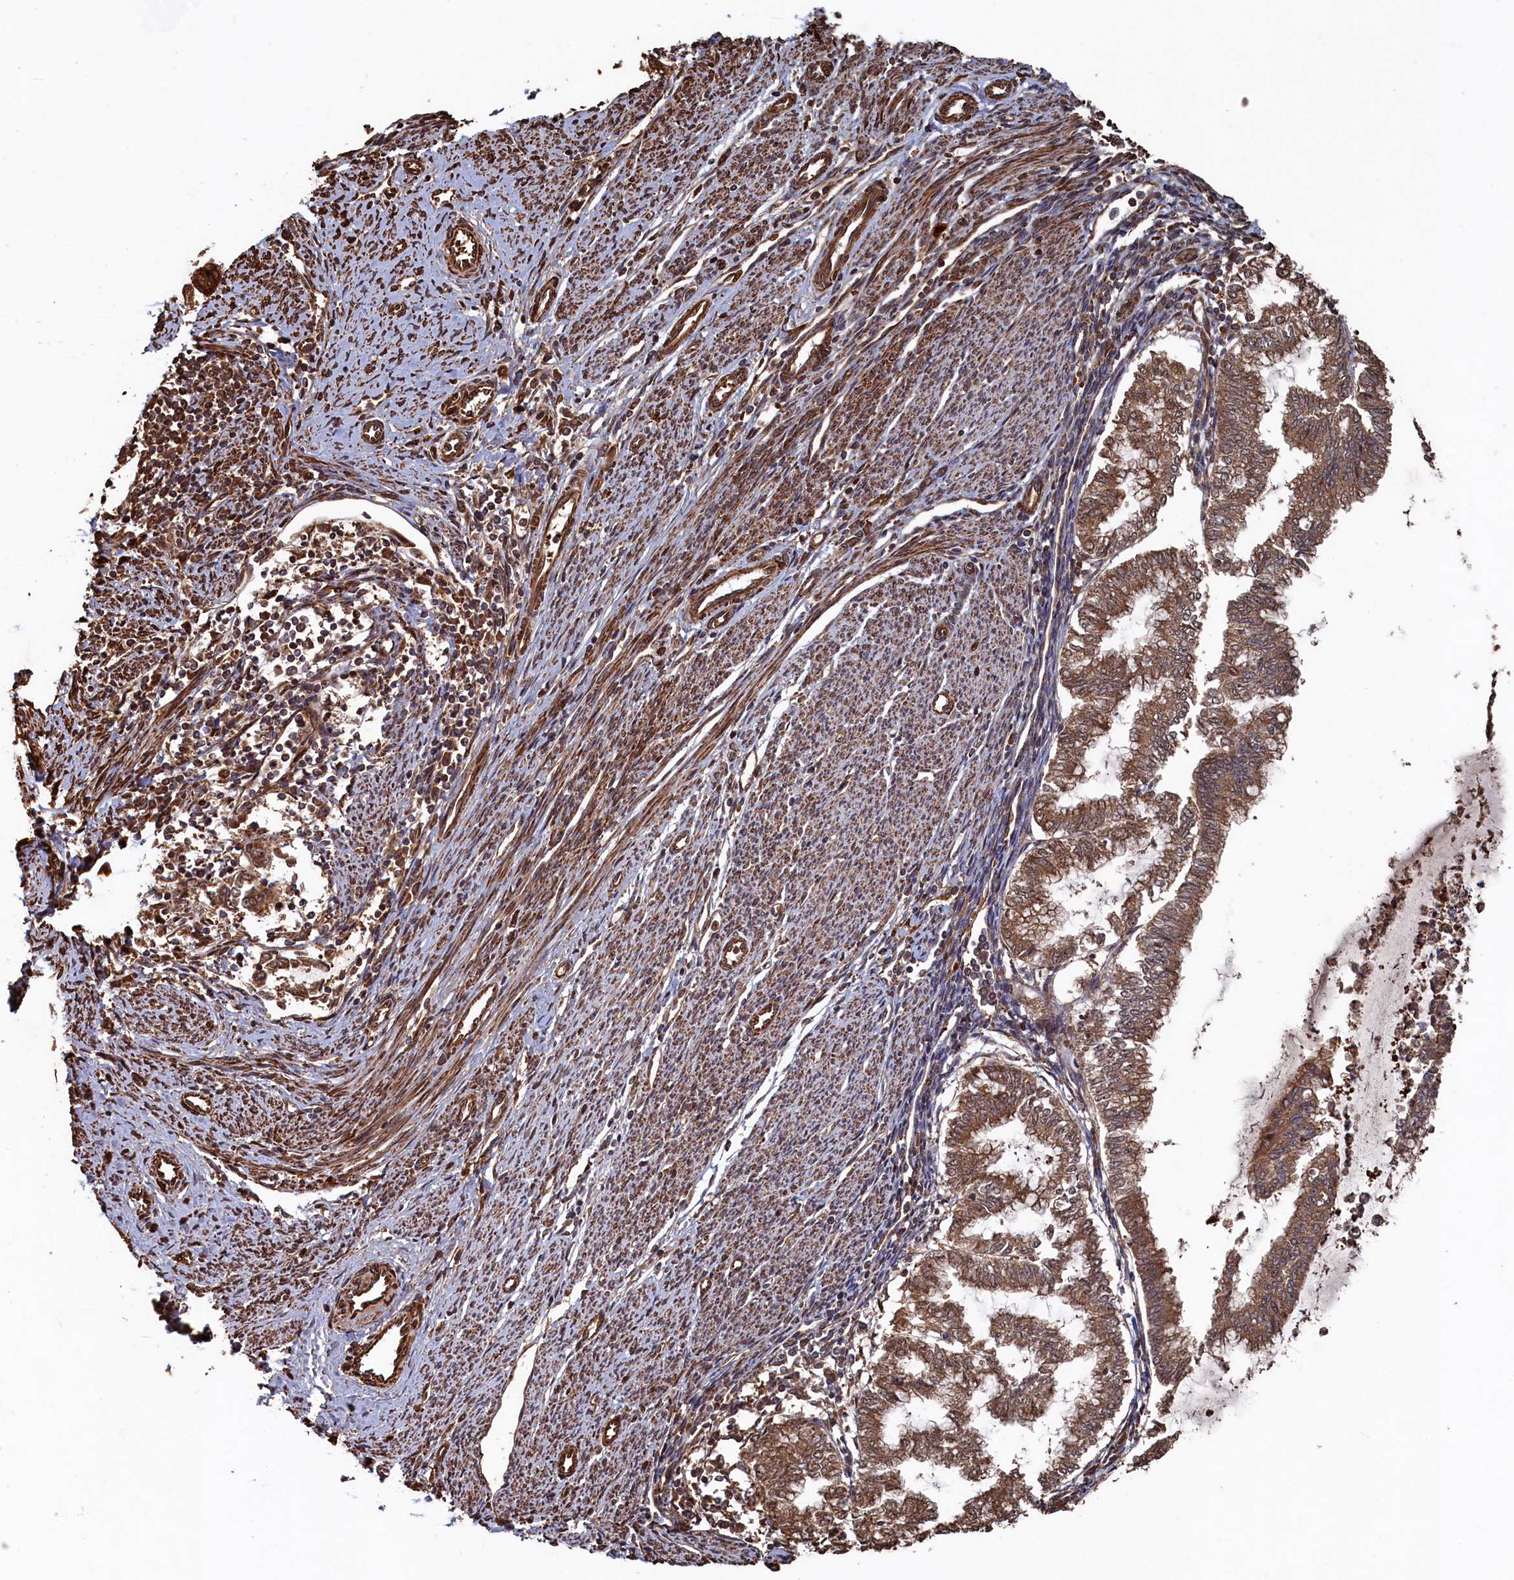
{"staining": {"intensity": "moderate", "quantity": ">75%", "location": "cytoplasmic/membranous"}, "tissue": "endometrial cancer", "cell_type": "Tumor cells", "image_type": "cancer", "snomed": [{"axis": "morphology", "description": "Adenocarcinoma, NOS"}, {"axis": "topography", "description": "Endometrium"}], "caption": "A histopathology image of endometrial adenocarcinoma stained for a protein shows moderate cytoplasmic/membranous brown staining in tumor cells.", "gene": "PIGN", "patient": {"sex": "female", "age": 79}}